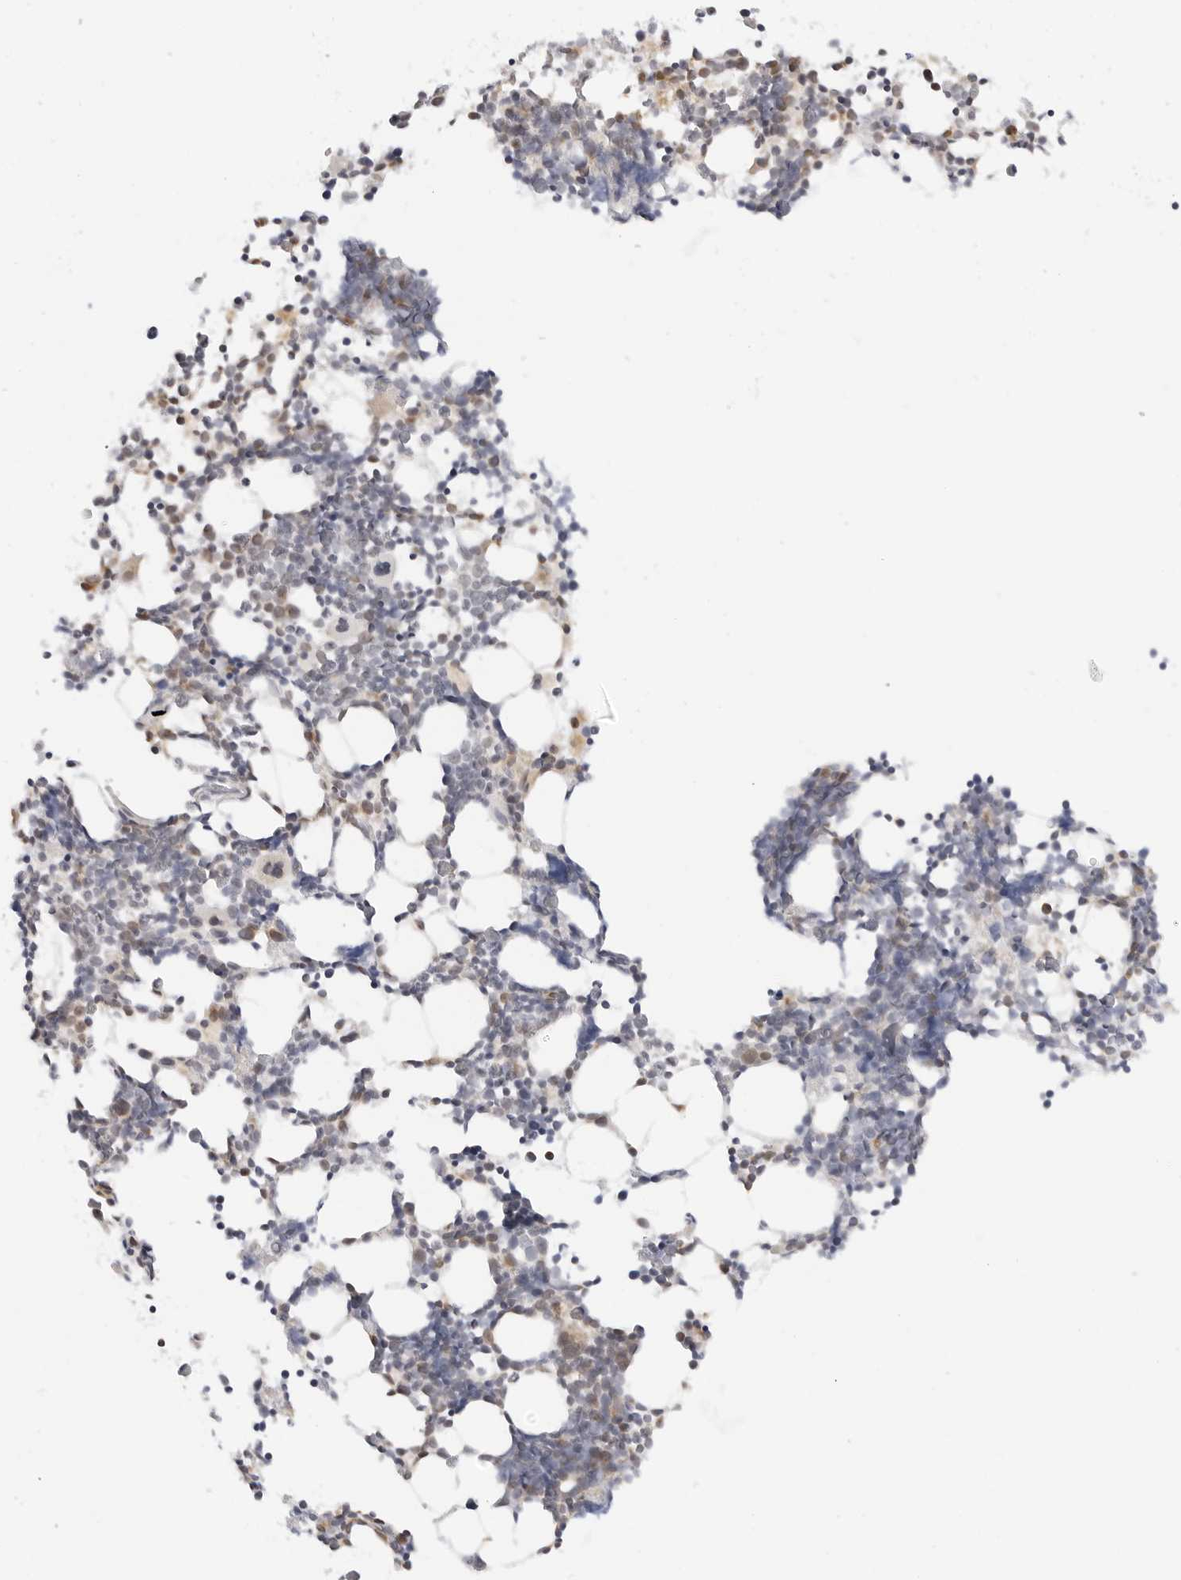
{"staining": {"intensity": "weak", "quantity": "<25%", "location": "nuclear"}, "tissue": "bone marrow", "cell_type": "Hematopoietic cells", "image_type": "normal", "snomed": [{"axis": "morphology", "description": "Normal tissue, NOS"}, {"axis": "morphology", "description": "Inflammation, NOS"}, {"axis": "topography", "description": "Bone marrow"}], "caption": "A micrograph of bone marrow stained for a protein demonstrates no brown staining in hematopoietic cells. (DAB IHC, high magnification).", "gene": "GORAB", "patient": {"sex": "male", "age": 21}}